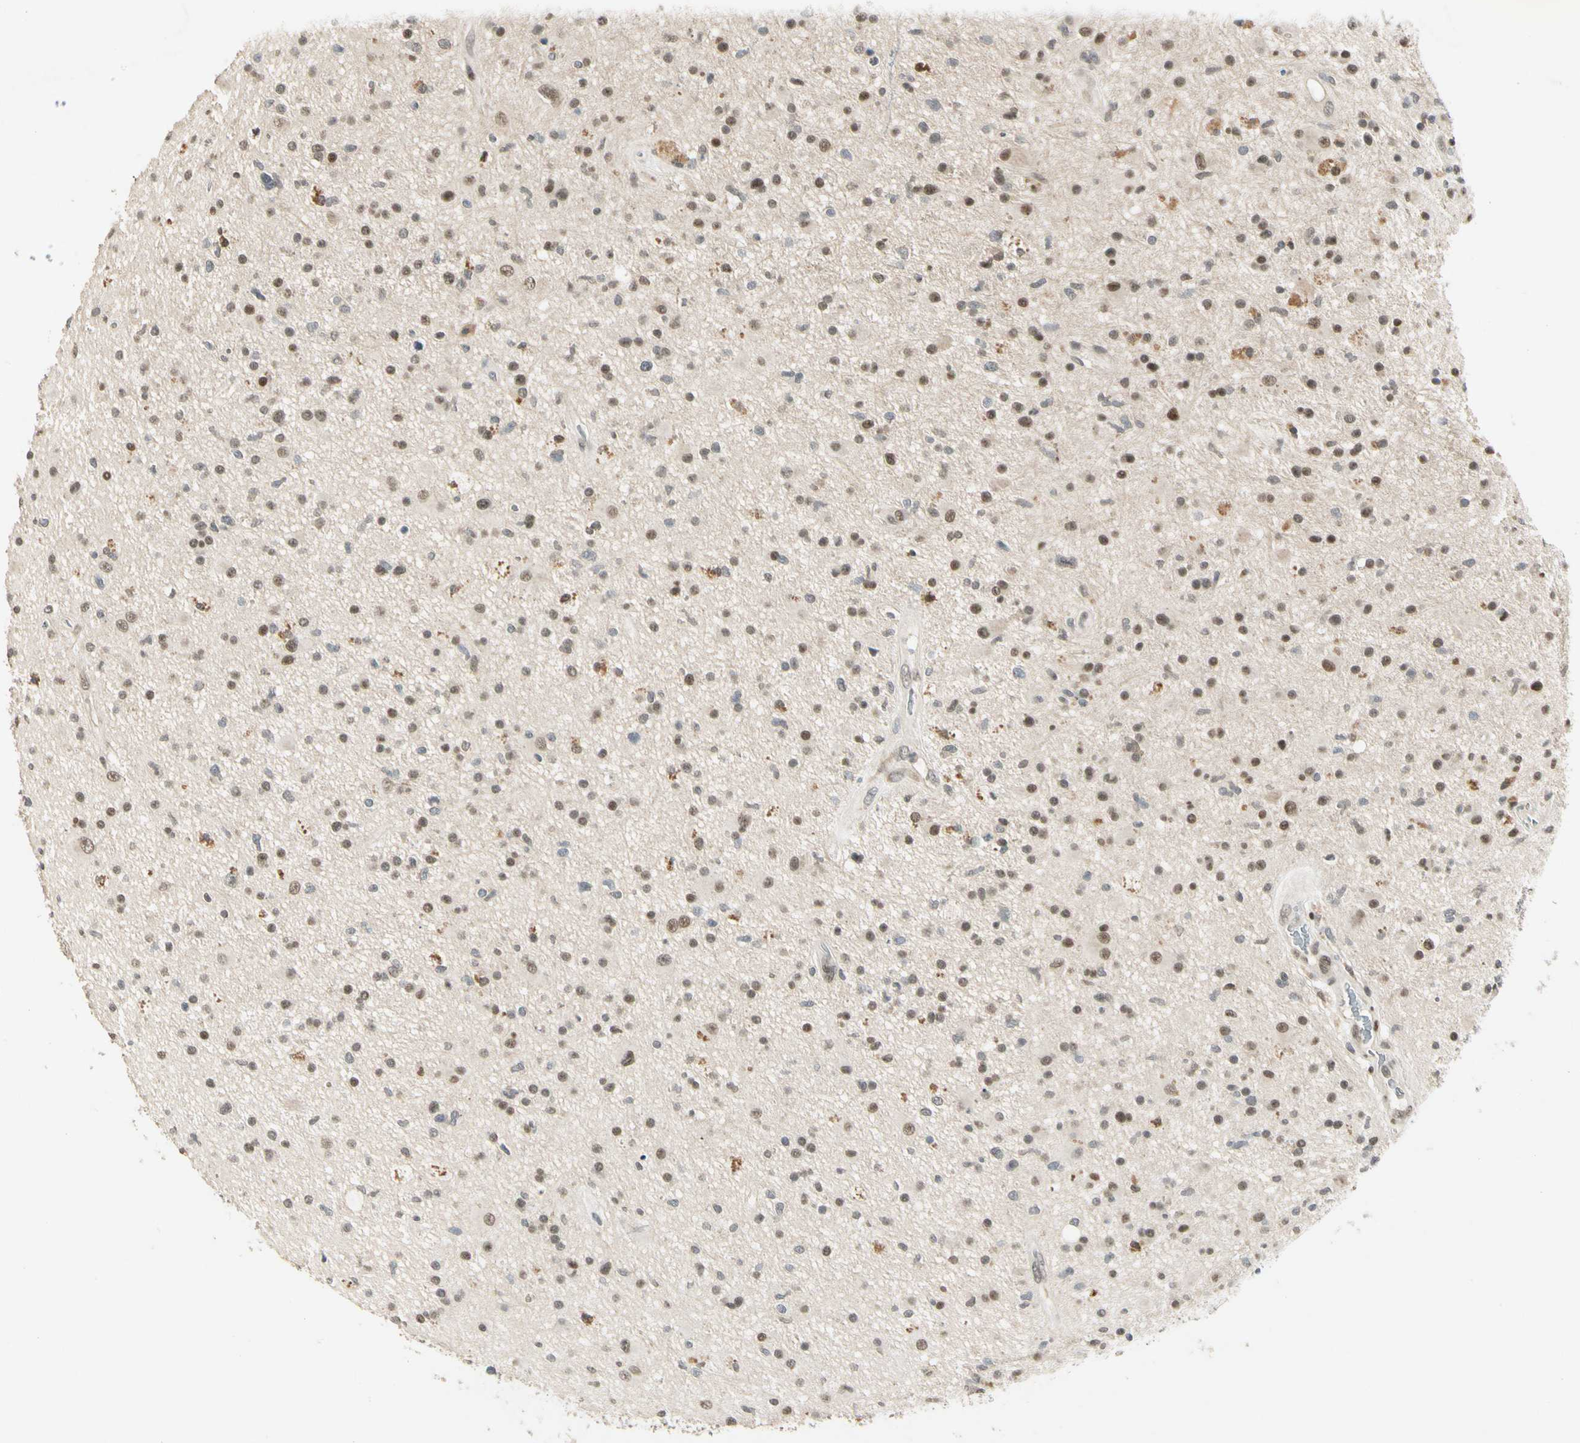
{"staining": {"intensity": "moderate", "quantity": ">75%", "location": "nuclear"}, "tissue": "glioma", "cell_type": "Tumor cells", "image_type": "cancer", "snomed": [{"axis": "morphology", "description": "Glioma, malignant, High grade"}, {"axis": "topography", "description": "Brain"}], "caption": "Malignant high-grade glioma stained with a protein marker reveals moderate staining in tumor cells.", "gene": "ZBTB4", "patient": {"sex": "male", "age": 33}}